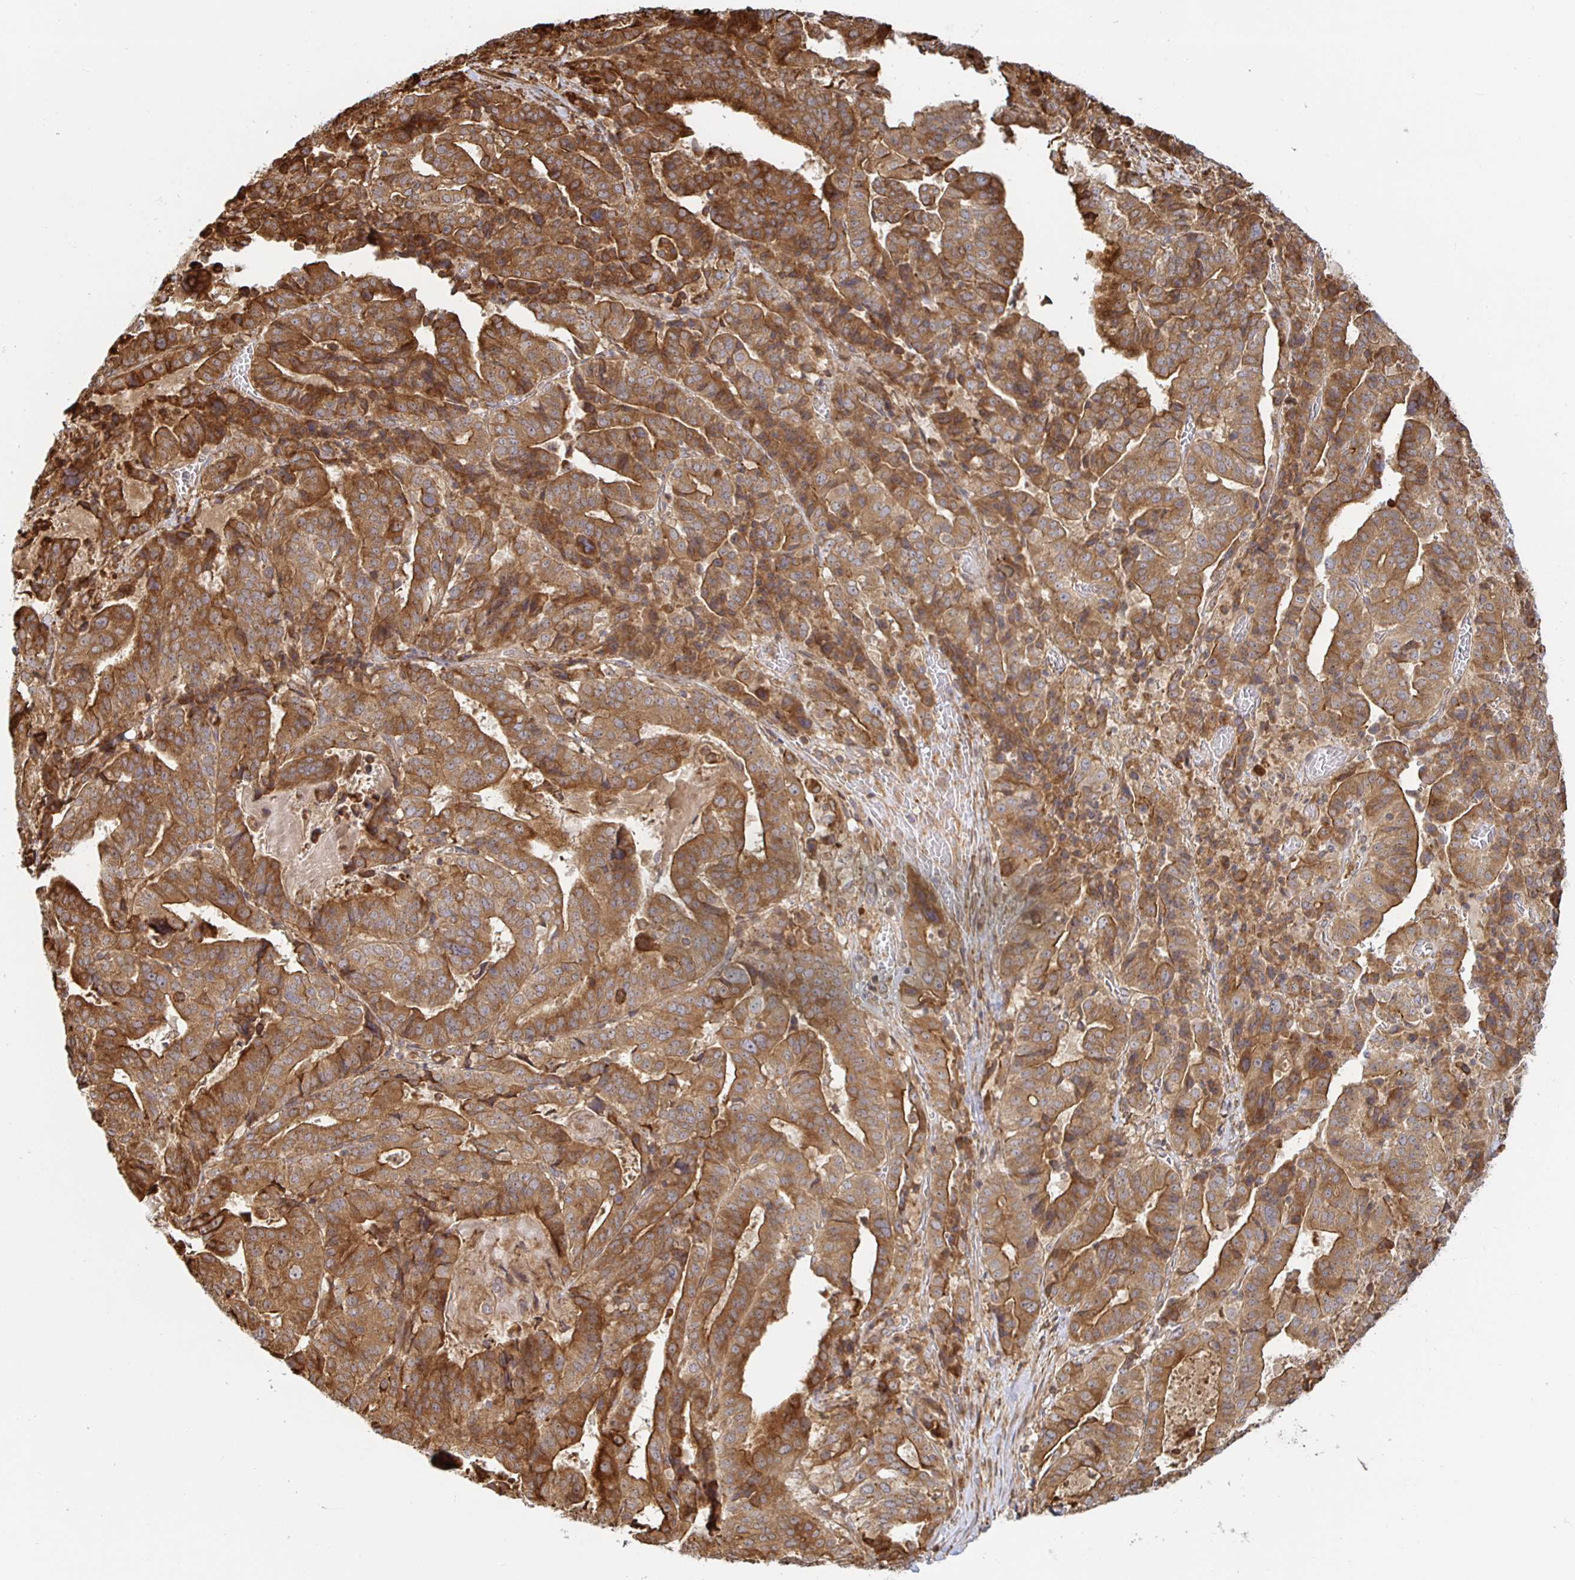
{"staining": {"intensity": "moderate", "quantity": ">75%", "location": "cytoplasmic/membranous"}, "tissue": "stomach cancer", "cell_type": "Tumor cells", "image_type": "cancer", "snomed": [{"axis": "morphology", "description": "Adenocarcinoma, NOS"}, {"axis": "topography", "description": "Stomach"}], "caption": "IHC of stomach cancer (adenocarcinoma) exhibits medium levels of moderate cytoplasmic/membranous positivity in approximately >75% of tumor cells.", "gene": "STRAP", "patient": {"sex": "male", "age": 48}}